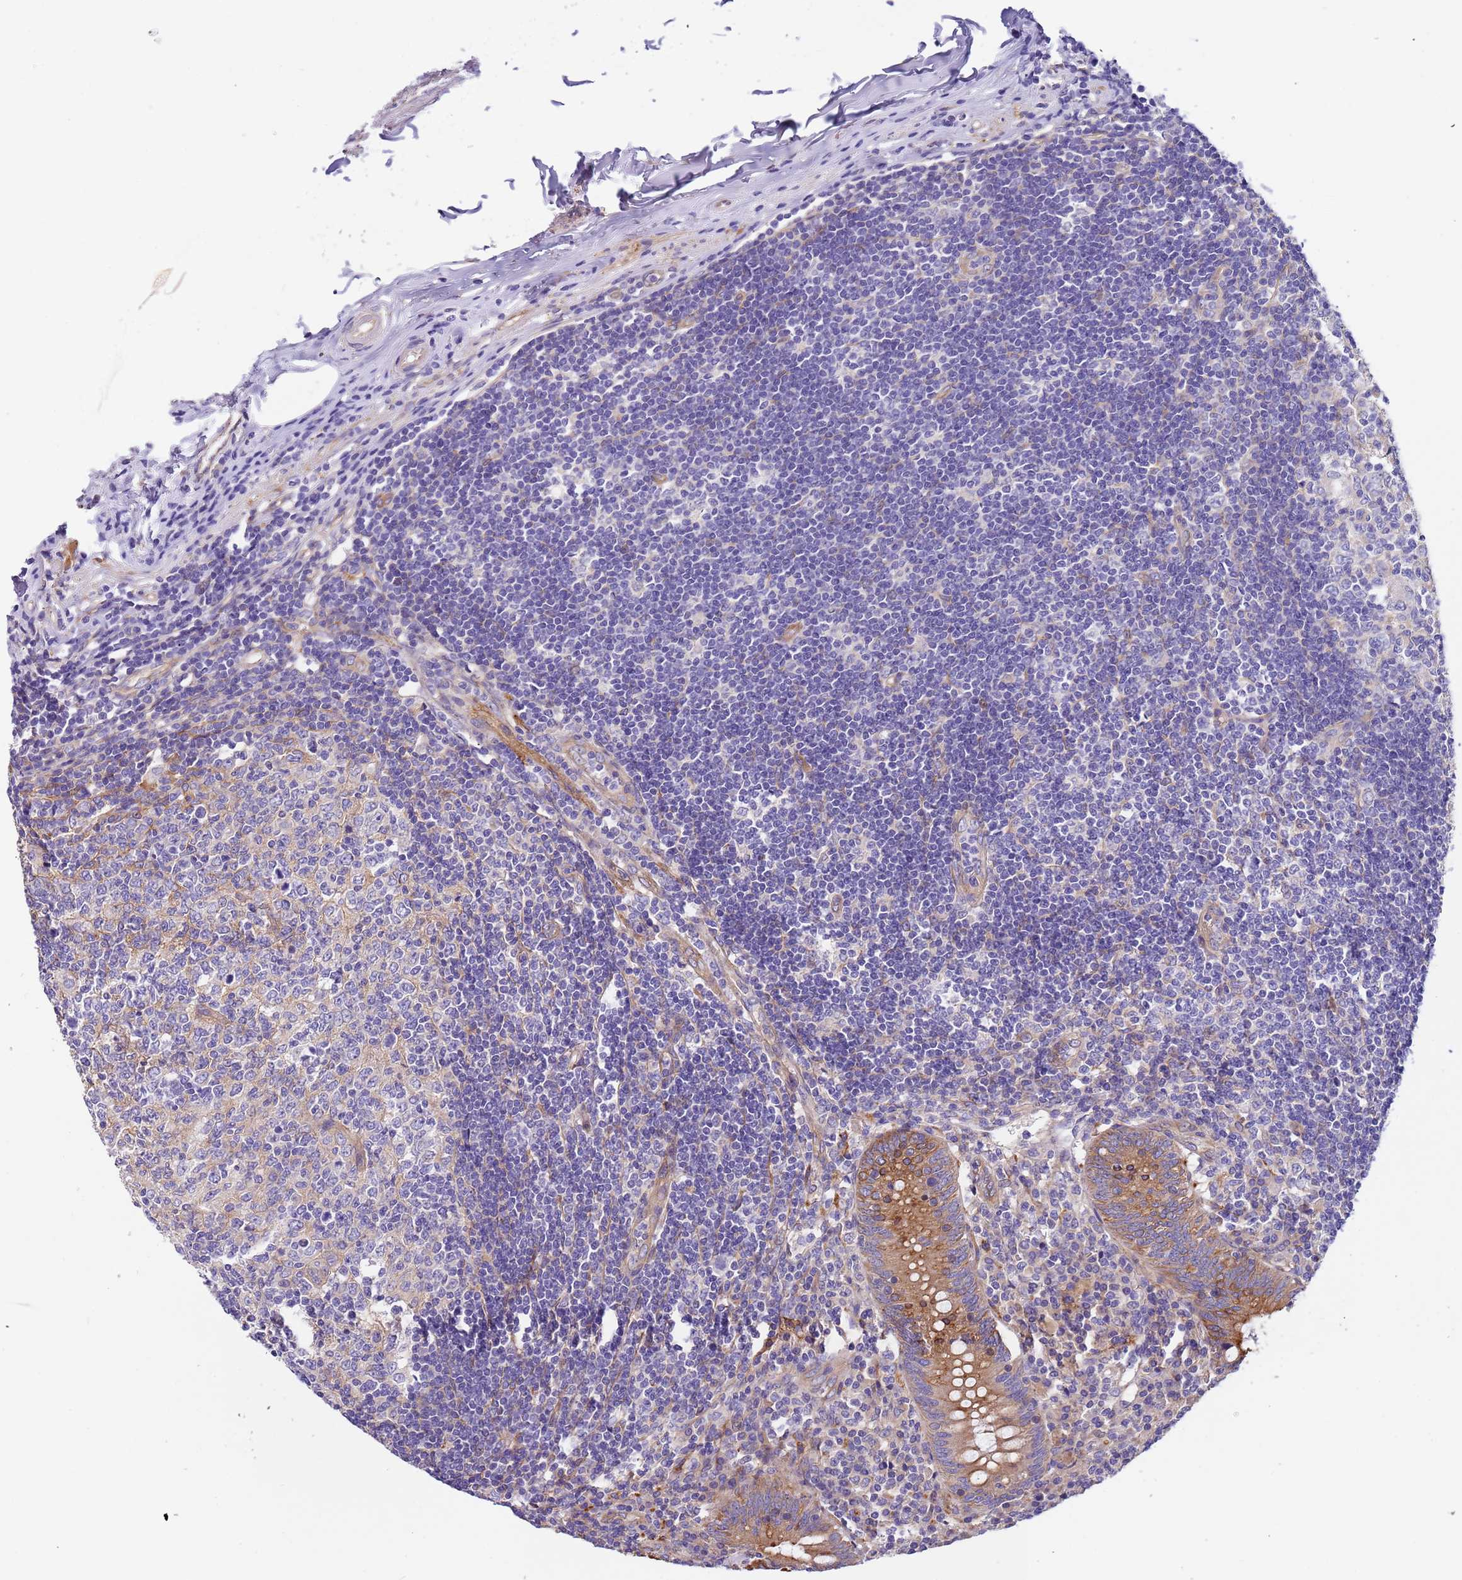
{"staining": {"intensity": "moderate", "quantity": ">75%", "location": "cytoplasmic/membranous"}, "tissue": "appendix", "cell_type": "Glandular cells", "image_type": "normal", "snomed": [{"axis": "morphology", "description": "Normal tissue, NOS"}, {"axis": "topography", "description": "Appendix"}], "caption": "A histopathology image showing moderate cytoplasmic/membranous positivity in about >75% of glandular cells in unremarkable appendix, as visualized by brown immunohistochemical staining.", "gene": "LAMB4", "patient": {"sex": "female", "age": 54}}